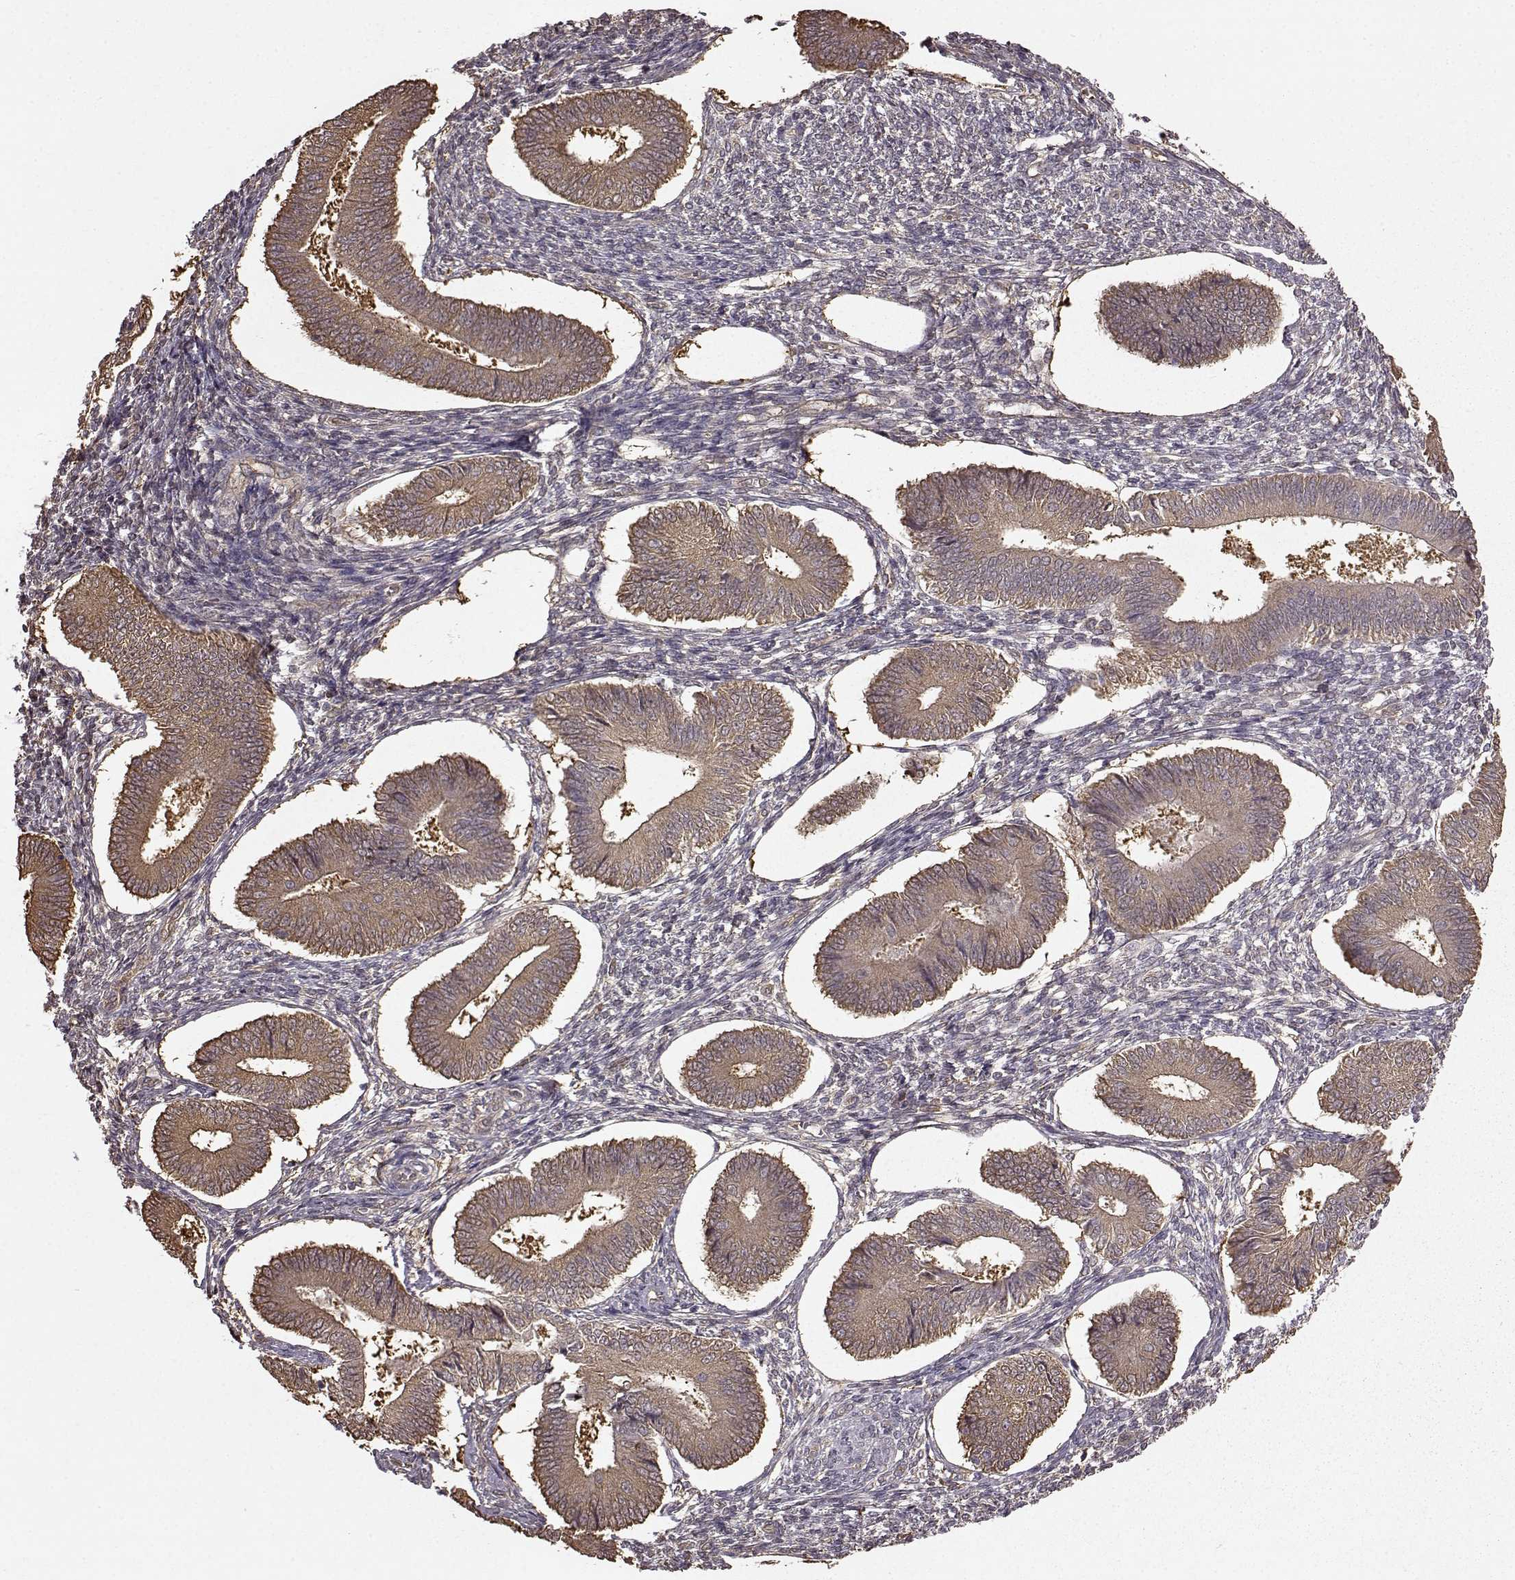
{"staining": {"intensity": "weak", "quantity": "25%-75%", "location": "cytoplasmic/membranous"}, "tissue": "endometrium", "cell_type": "Cells in endometrial stroma", "image_type": "normal", "snomed": [{"axis": "morphology", "description": "Normal tissue, NOS"}, {"axis": "topography", "description": "Endometrium"}], "caption": "Immunohistochemical staining of normal human endometrium displays weak cytoplasmic/membranous protein positivity in approximately 25%-75% of cells in endometrial stroma.", "gene": "NME1", "patient": {"sex": "female", "age": 42}}